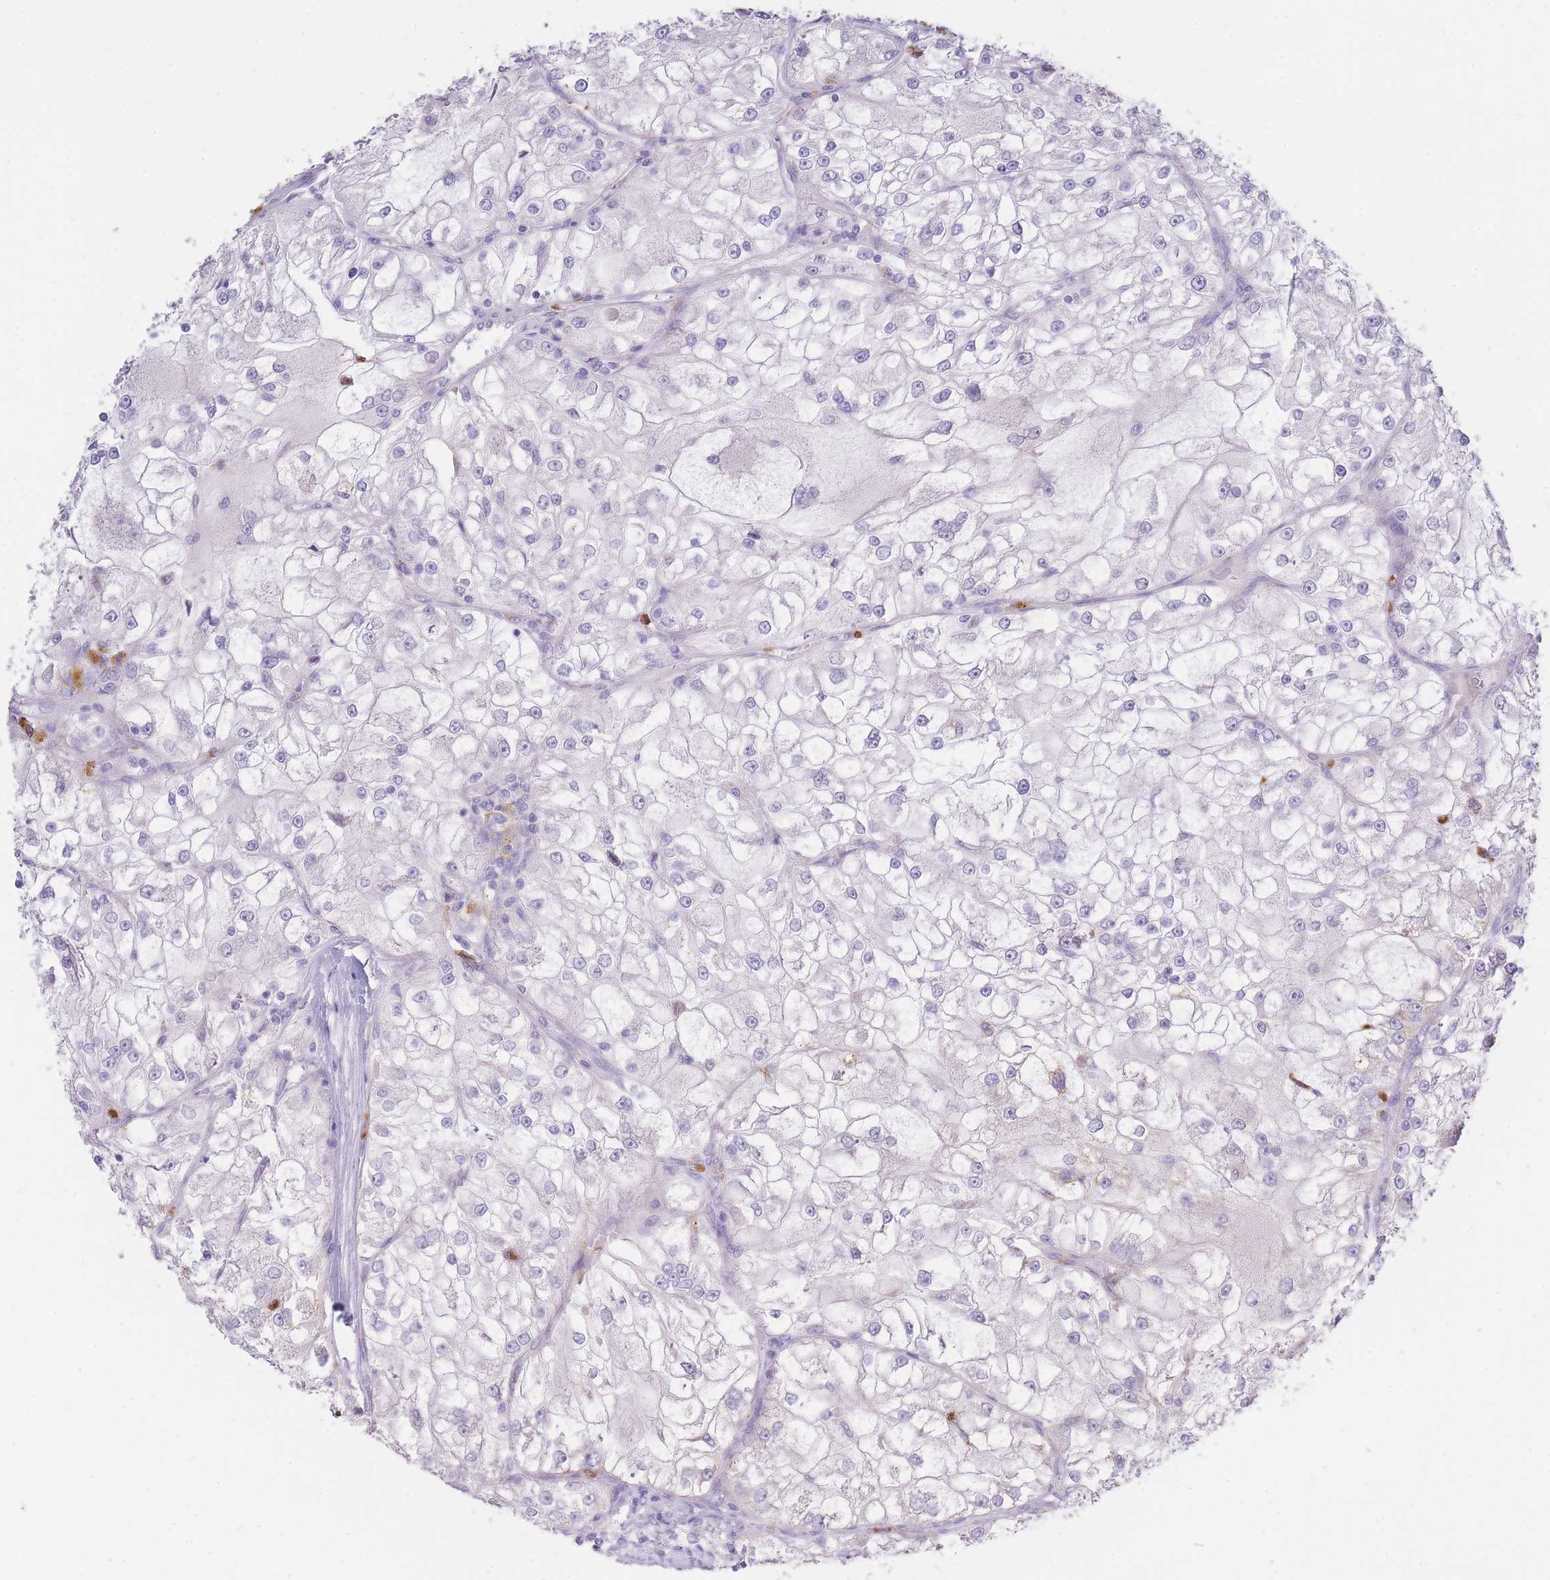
{"staining": {"intensity": "negative", "quantity": "none", "location": "none"}, "tissue": "renal cancer", "cell_type": "Tumor cells", "image_type": "cancer", "snomed": [{"axis": "morphology", "description": "Adenocarcinoma, NOS"}, {"axis": "topography", "description": "Kidney"}], "caption": "Immunohistochemistry (IHC) histopathology image of adenocarcinoma (renal) stained for a protein (brown), which displays no staining in tumor cells.", "gene": "CENPM", "patient": {"sex": "female", "age": 72}}